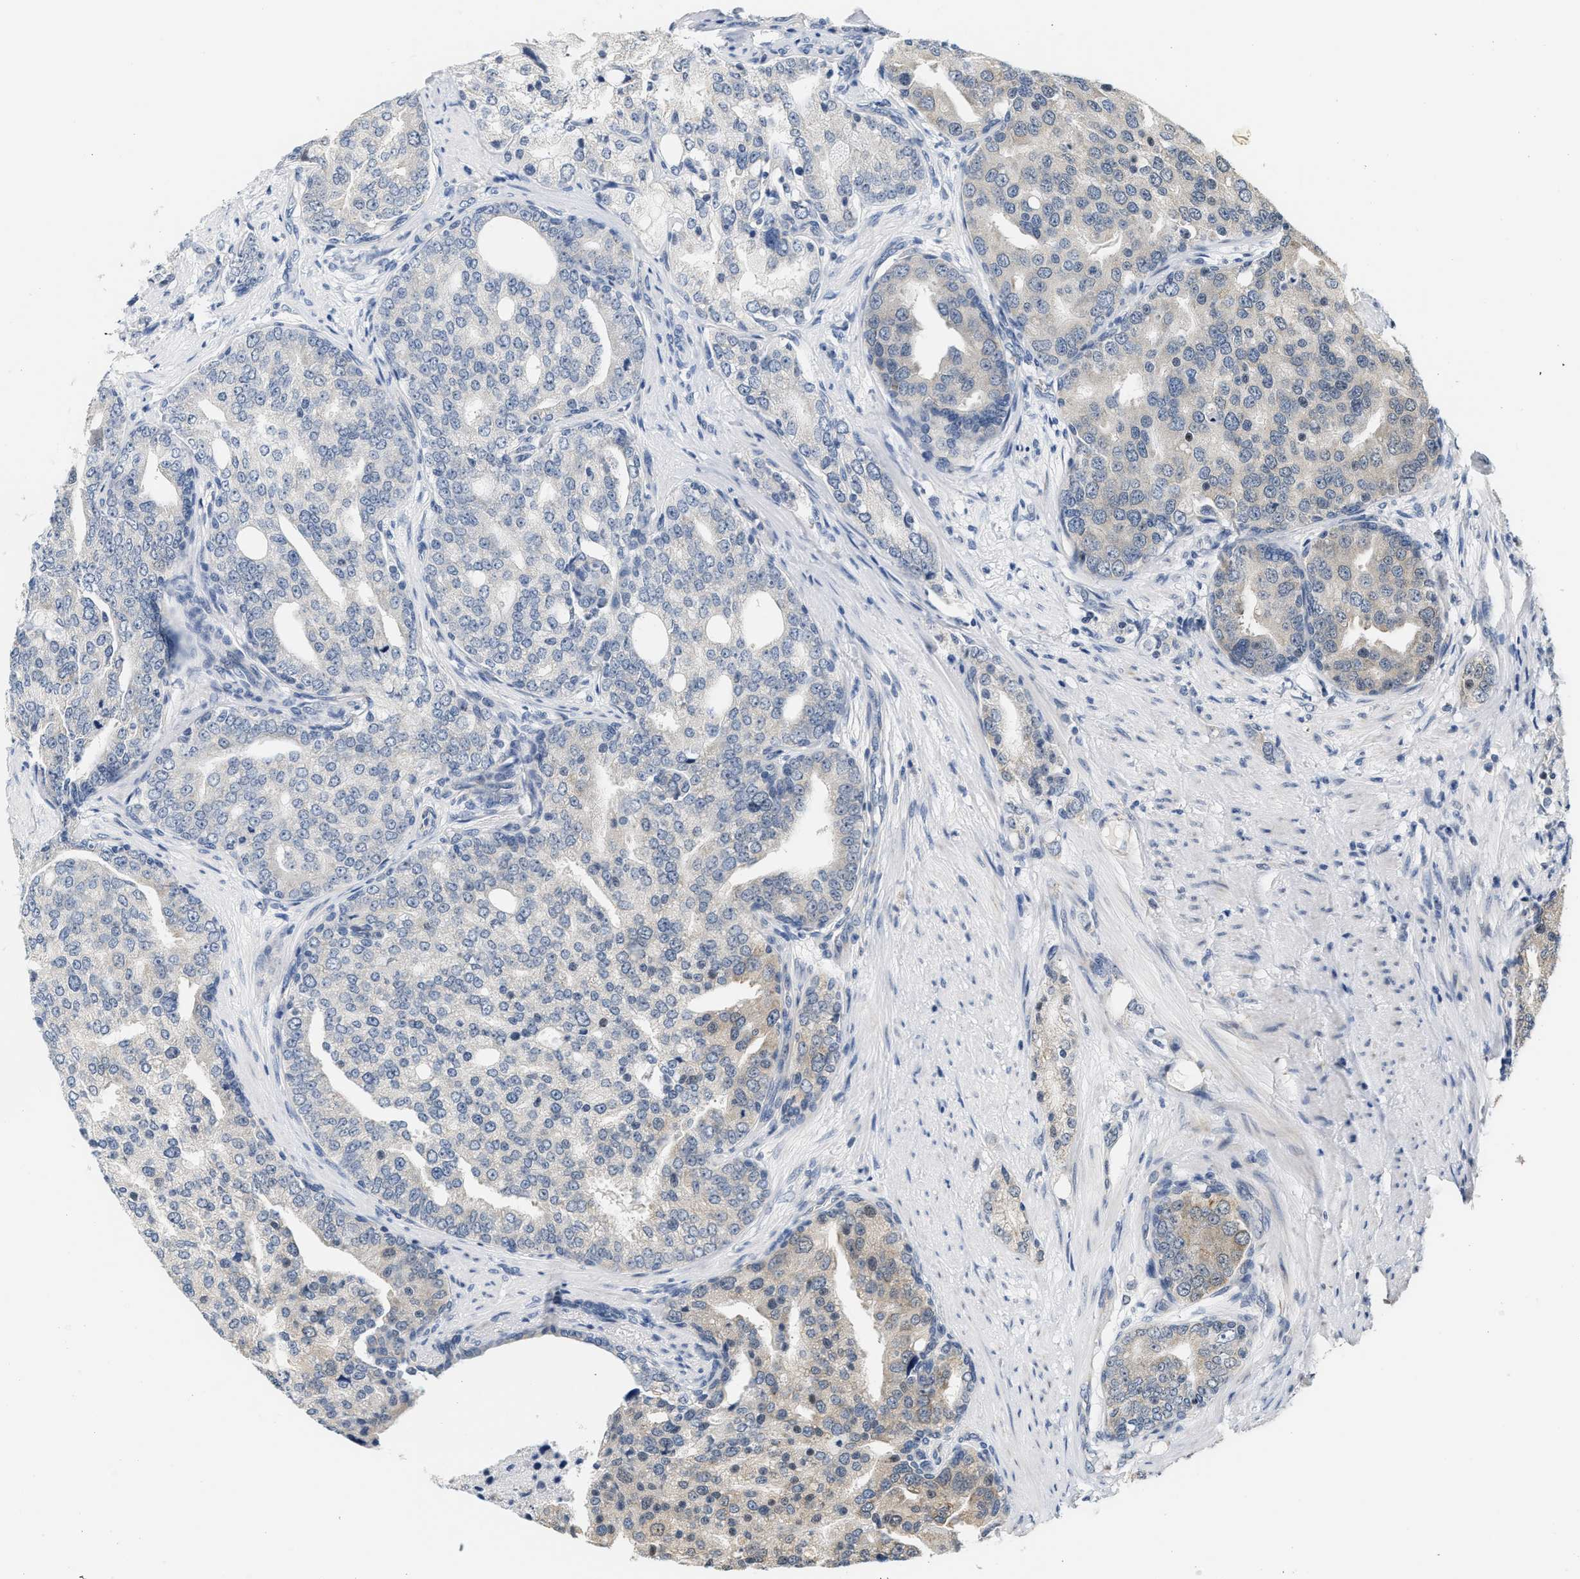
{"staining": {"intensity": "weak", "quantity": "<25%", "location": "cytoplasmic/membranous"}, "tissue": "prostate cancer", "cell_type": "Tumor cells", "image_type": "cancer", "snomed": [{"axis": "morphology", "description": "Adenocarcinoma, High grade"}, {"axis": "topography", "description": "Prostate"}], "caption": "IHC micrograph of neoplastic tissue: human adenocarcinoma (high-grade) (prostate) stained with DAB demonstrates no significant protein positivity in tumor cells.", "gene": "GIGYF1", "patient": {"sex": "male", "age": 50}}